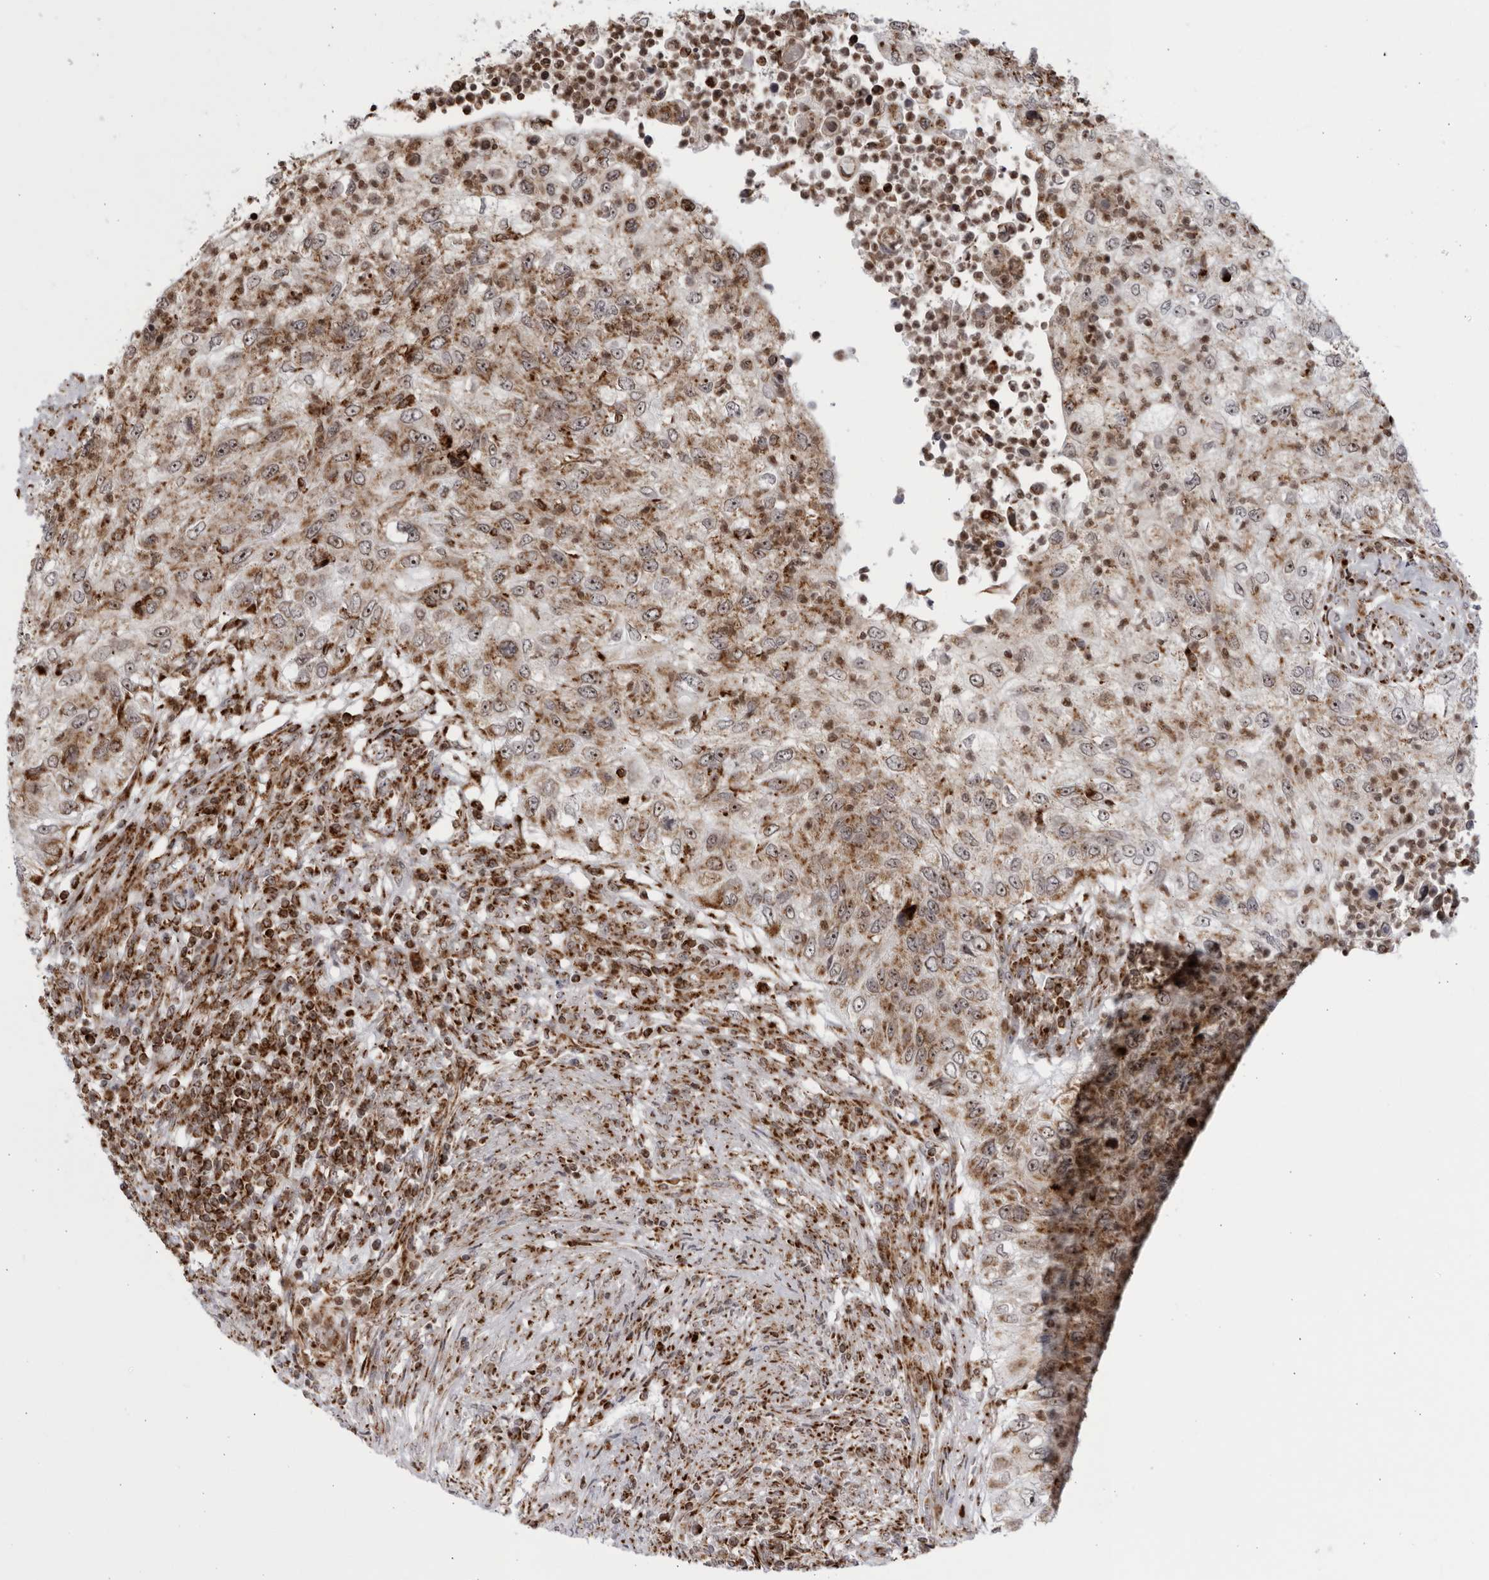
{"staining": {"intensity": "moderate", "quantity": ">75%", "location": "cytoplasmic/membranous,nuclear"}, "tissue": "urothelial cancer", "cell_type": "Tumor cells", "image_type": "cancer", "snomed": [{"axis": "morphology", "description": "Urothelial carcinoma, High grade"}, {"axis": "topography", "description": "Urinary bladder"}], "caption": "A medium amount of moderate cytoplasmic/membranous and nuclear expression is seen in about >75% of tumor cells in urothelial carcinoma (high-grade) tissue.", "gene": "RBM34", "patient": {"sex": "female", "age": 60}}